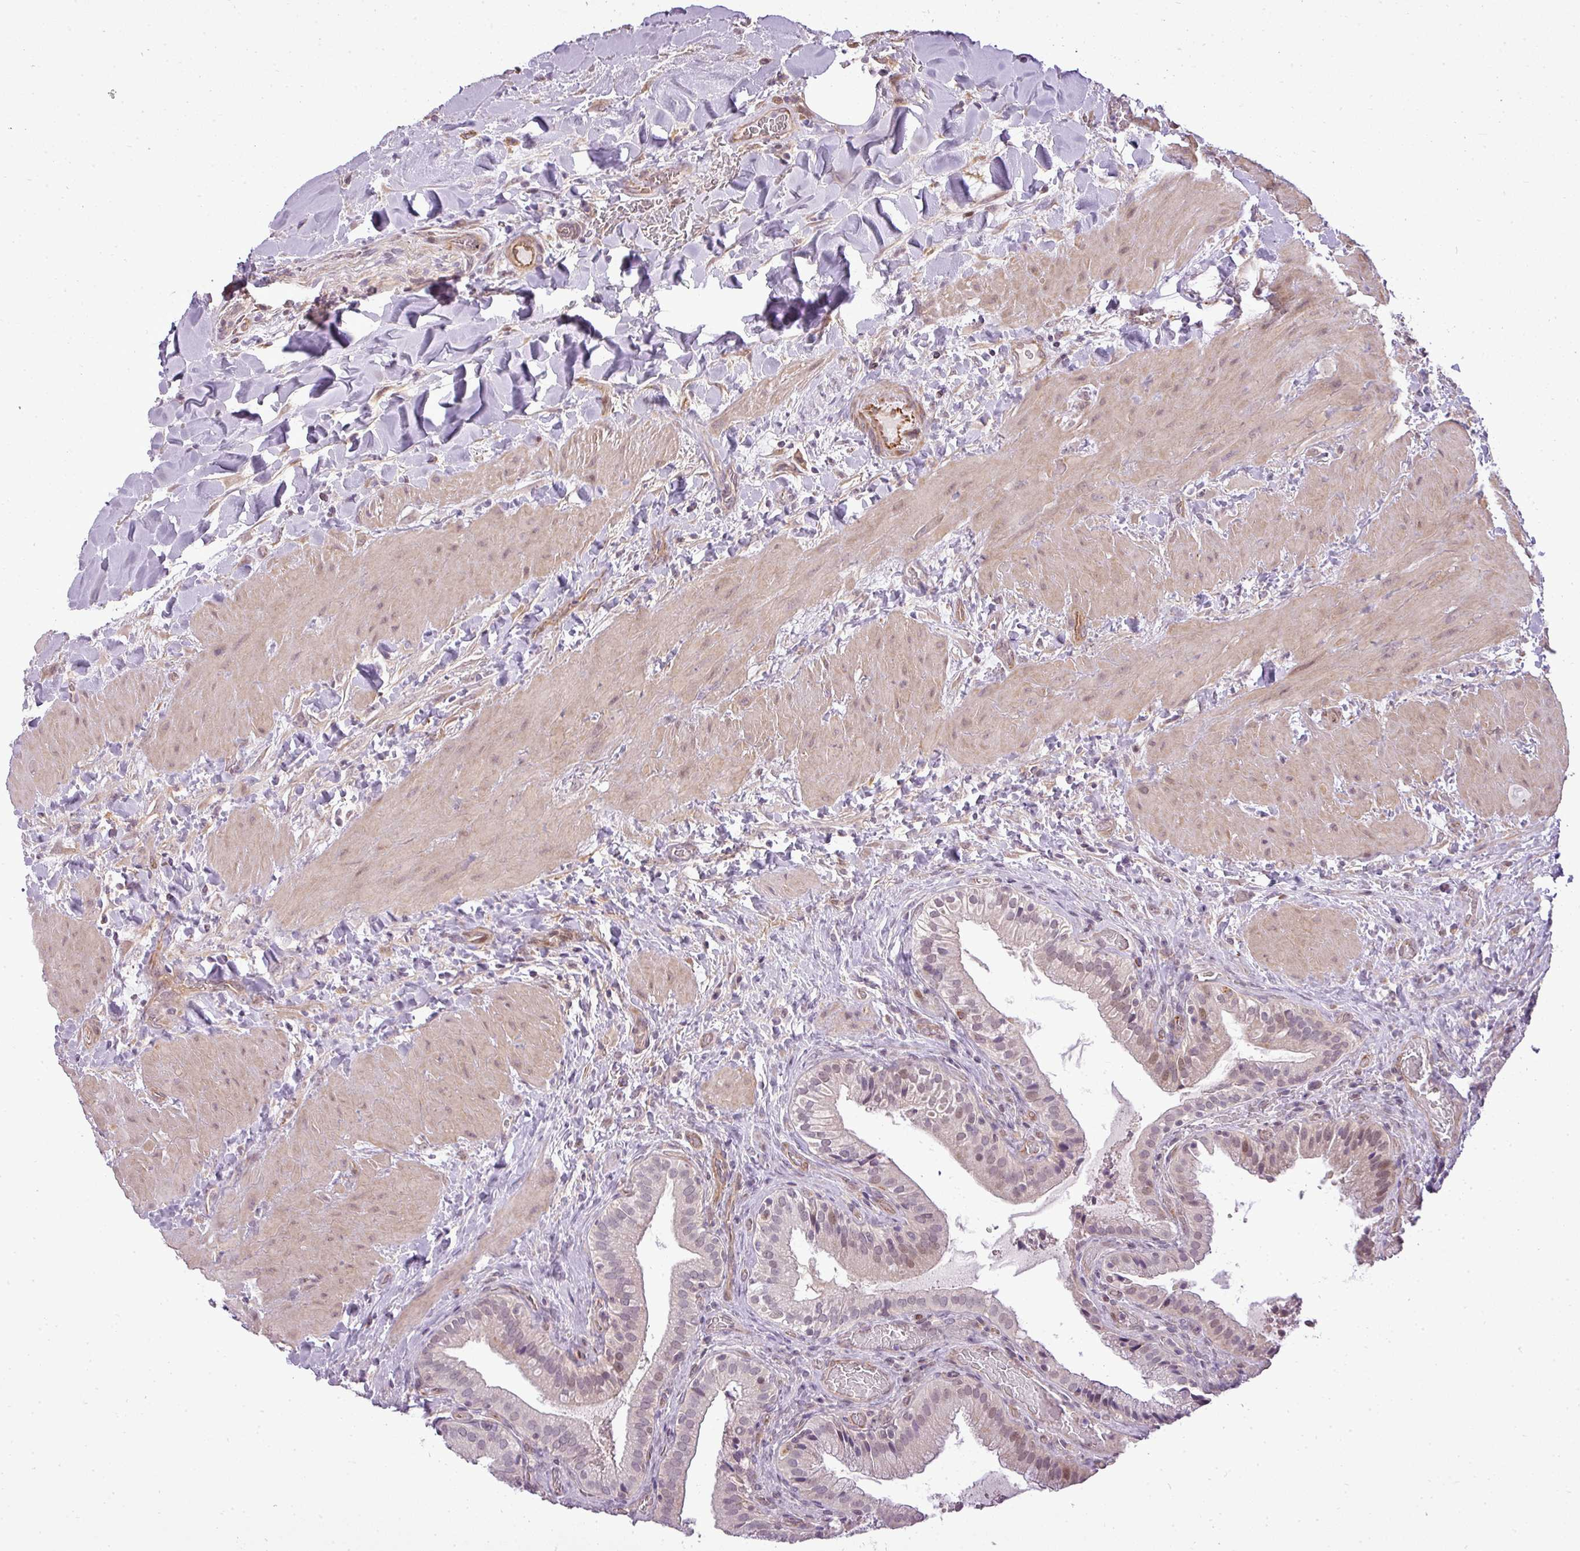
{"staining": {"intensity": "moderate", "quantity": "25%-75%", "location": "cytoplasmic/membranous,nuclear"}, "tissue": "gallbladder", "cell_type": "Glandular cells", "image_type": "normal", "snomed": [{"axis": "morphology", "description": "Normal tissue, NOS"}, {"axis": "topography", "description": "Gallbladder"}], "caption": "This is an image of IHC staining of benign gallbladder, which shows moderate expression in the cytoplasmic/membranous,nuclear of glandular cells.", "gene": "PDRG1", "patient": {"sex": "male", "age": 24}}